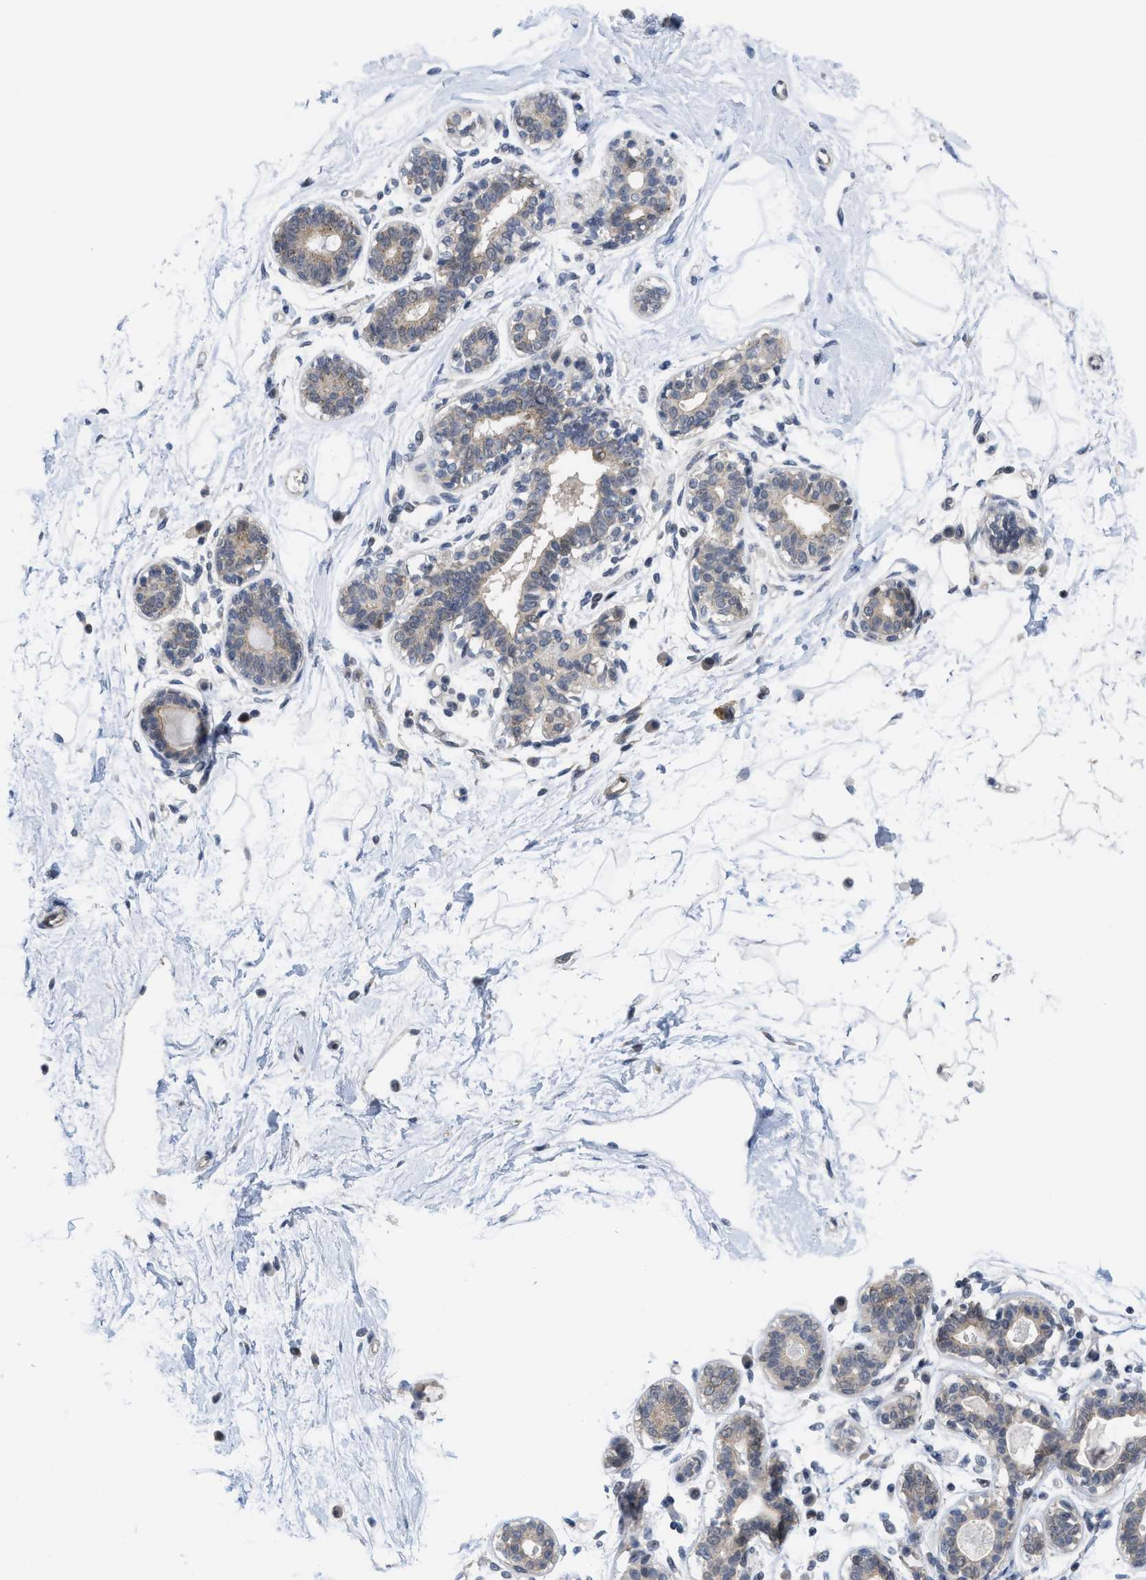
{"staining": {"intensity": "weak", "quantity": "<25%", "location": "cytoplasmic/membranous"}, "tissue": "breast", "cell_type": "Adipocytes", "image_type": "normal", "snomed": [{"axis": "morphology", "description": "Normal tissue, NOS"}, {"axis": "topography", "description": "Breast"}], "caption": "This is an IHC image of normal human breast. There is no staining in adipocytes.", "gene": "LDAF1", "patient": {"sex": "female", "age": 45}}